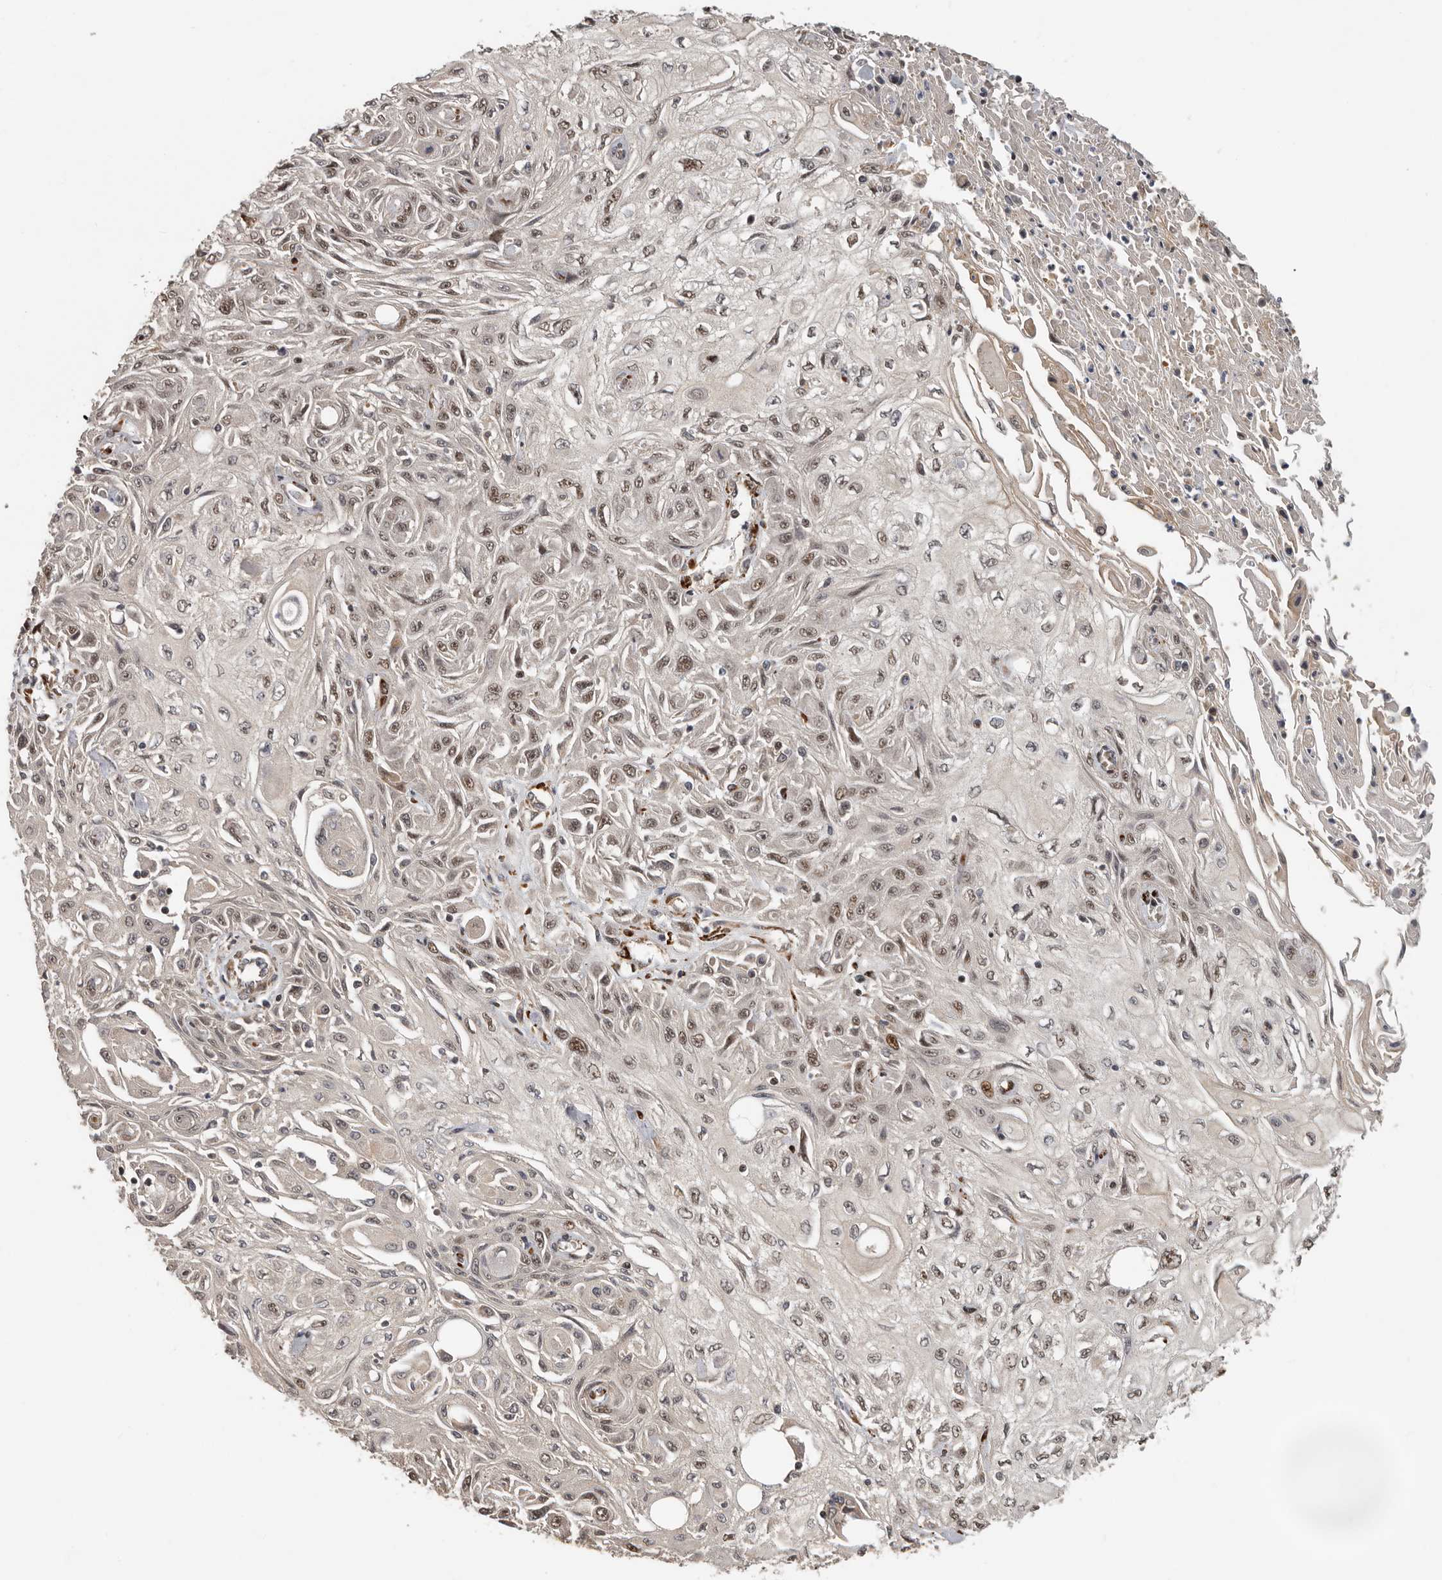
{"staining": {"intensity": "moderate", "quantity": ">75%", "location": "nuclear"}, "tissue": "skin cancer", "cell_type": "Tumor cells", "image_type": "cancer", "snomed": [{"axis": "morphology", "description": "Squamous cell carcinoma, NOS"}, {"axis": "morphology", "description": "Squamous cell carcinoma, metastatic, NOS"}, {"axis": "topography", "description": "Skin"}, {"axis": "topography", "description": "Lymph node"}], "caption": "Skin cancer was stained to show a protein in brown. There is medium levels of moderate nuclear positivity in about >75% of tumor cells.", "gene": "HENMT1", "patient": {"sex": "male", "age": 75}}